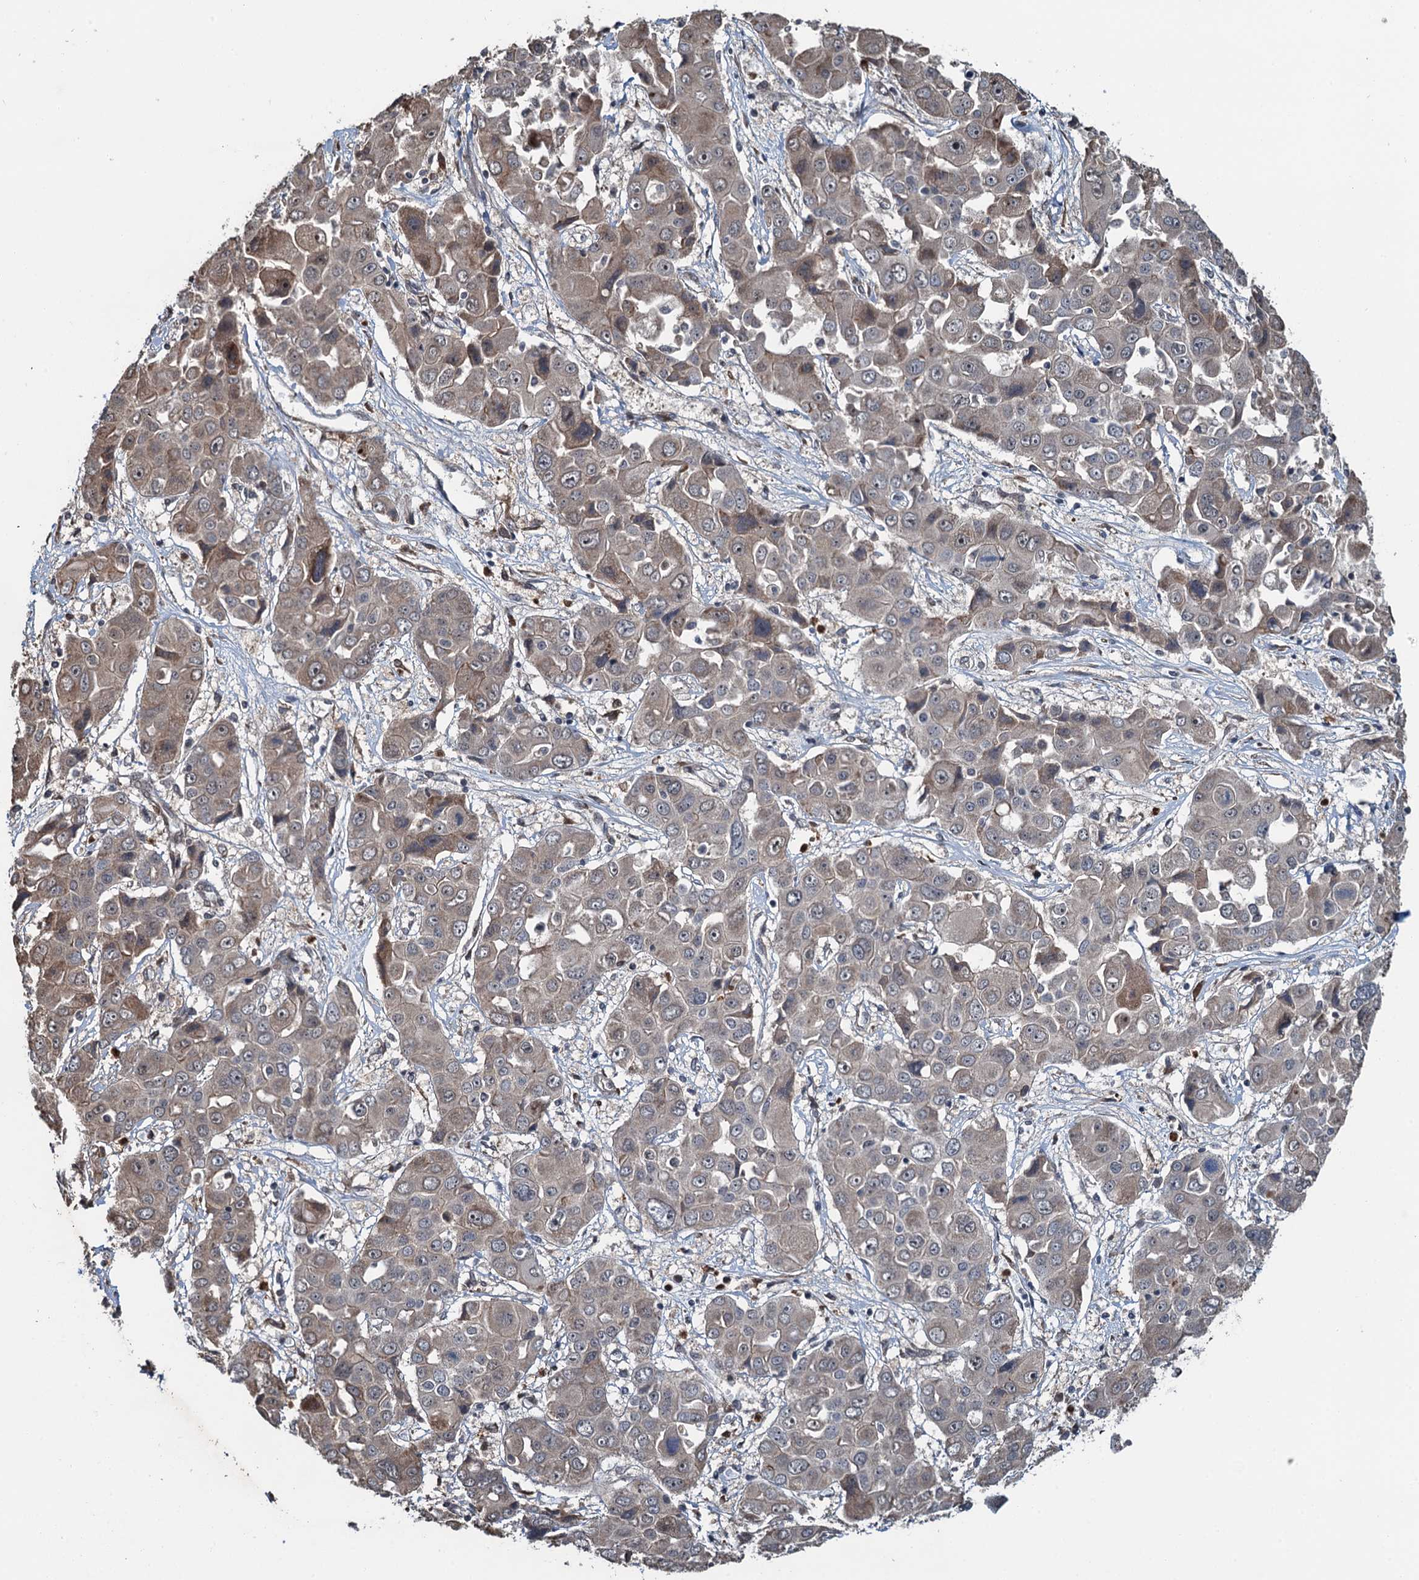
{"staining": {"intensity": "weak", "quantity": "<25%", "location": "cytoplasmic/membranous"}, "tissue": "liver cancer", "cell_type": "Tumor cells", "image_type": "cancer", "snomed": [{"axis": "morphology", "description": "Cholangiocarcinoma"}, {"axis": "topography", "description": "Liver"}], "caption": "Micrograph shows no protein expression in tumor cells of liver cancer tissue.", "gene": "WHAMM", "patient": {"sex": "male", "age": 67}}